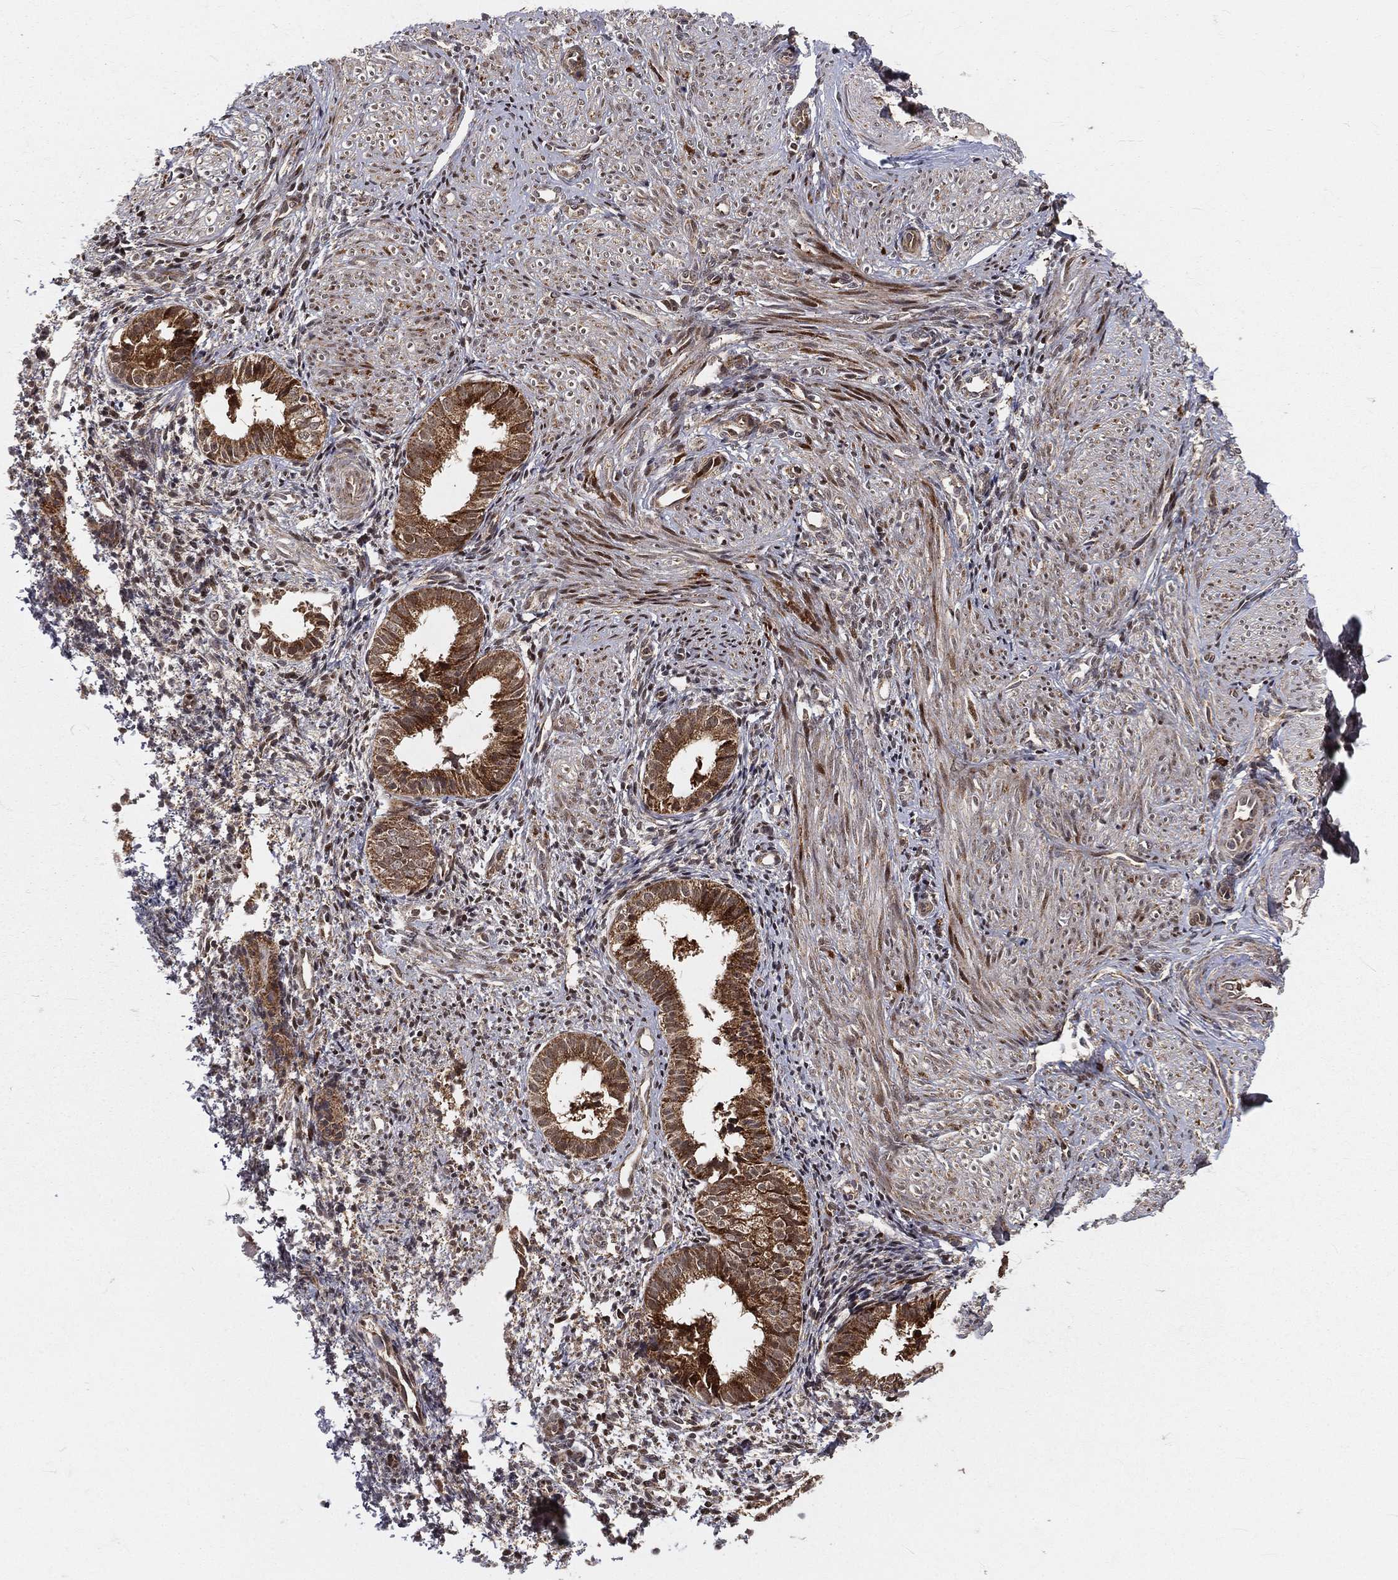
{"staining": {"intensity": "moderate", "quantity": "25%-75%", "location": "cytoplasmic/membranous"}, "tissue": "endometrium", "cell_type": "Cells in endometrial stroma", "image_type": "normal", "snomed": [{"axis": "morphology", "description": "Normal tissue, NOS"}, {"axis": "topography", "description": "Endometrium"}], "caption": "Endometrium stained with DAB (3,3'-diaminobenzidine) immunohistochemistry (IHC) exhibits medium levels of moderate cytoplasmic/membranous expression in about 25%-75% of cells in endometrial stroma.", "gene": "MDM2", "patient": {"sex": "female", "age": 47}}